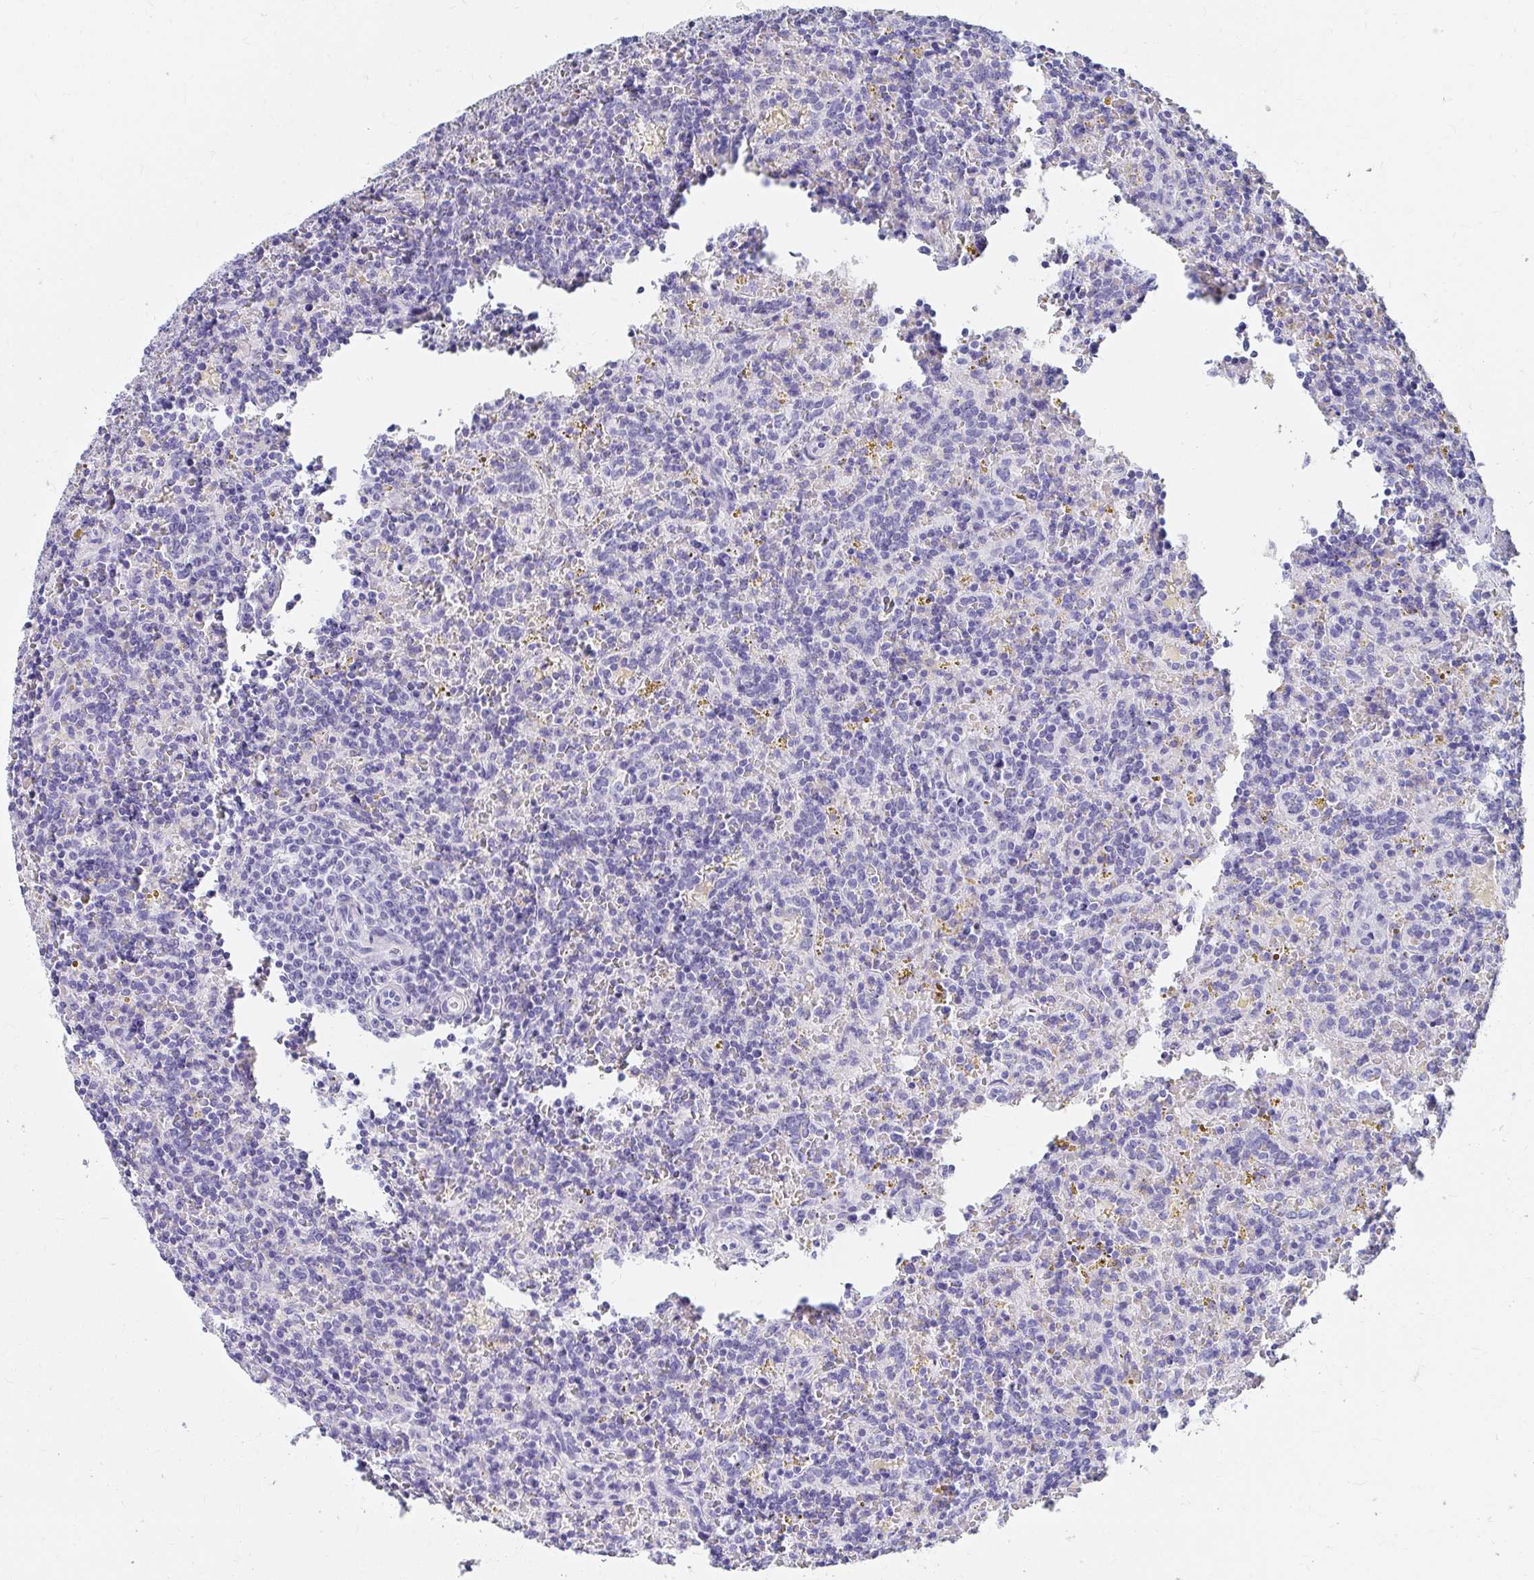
{"staining": {"intensity": "negative", "quantity": "none", "location": "none"}, "tissue": "lymphoma", "cell_type": "Tumor cells", "image_type": "cancer", "snomed": [{"axis": "morphology", "description": "Malignant lymphoma, non-Hodgkin's type, Low grade"}, {"axis": "topography", "description": "Spleen"}], "caption": "This is an immunohistochemistry histopathology image of human low-grade malignant lymphoma, non-Hodgkin's type. There is no positivity in tumor cells.", "gene": "DPEP3", "patient": {"sex": "male", "age": 67}}